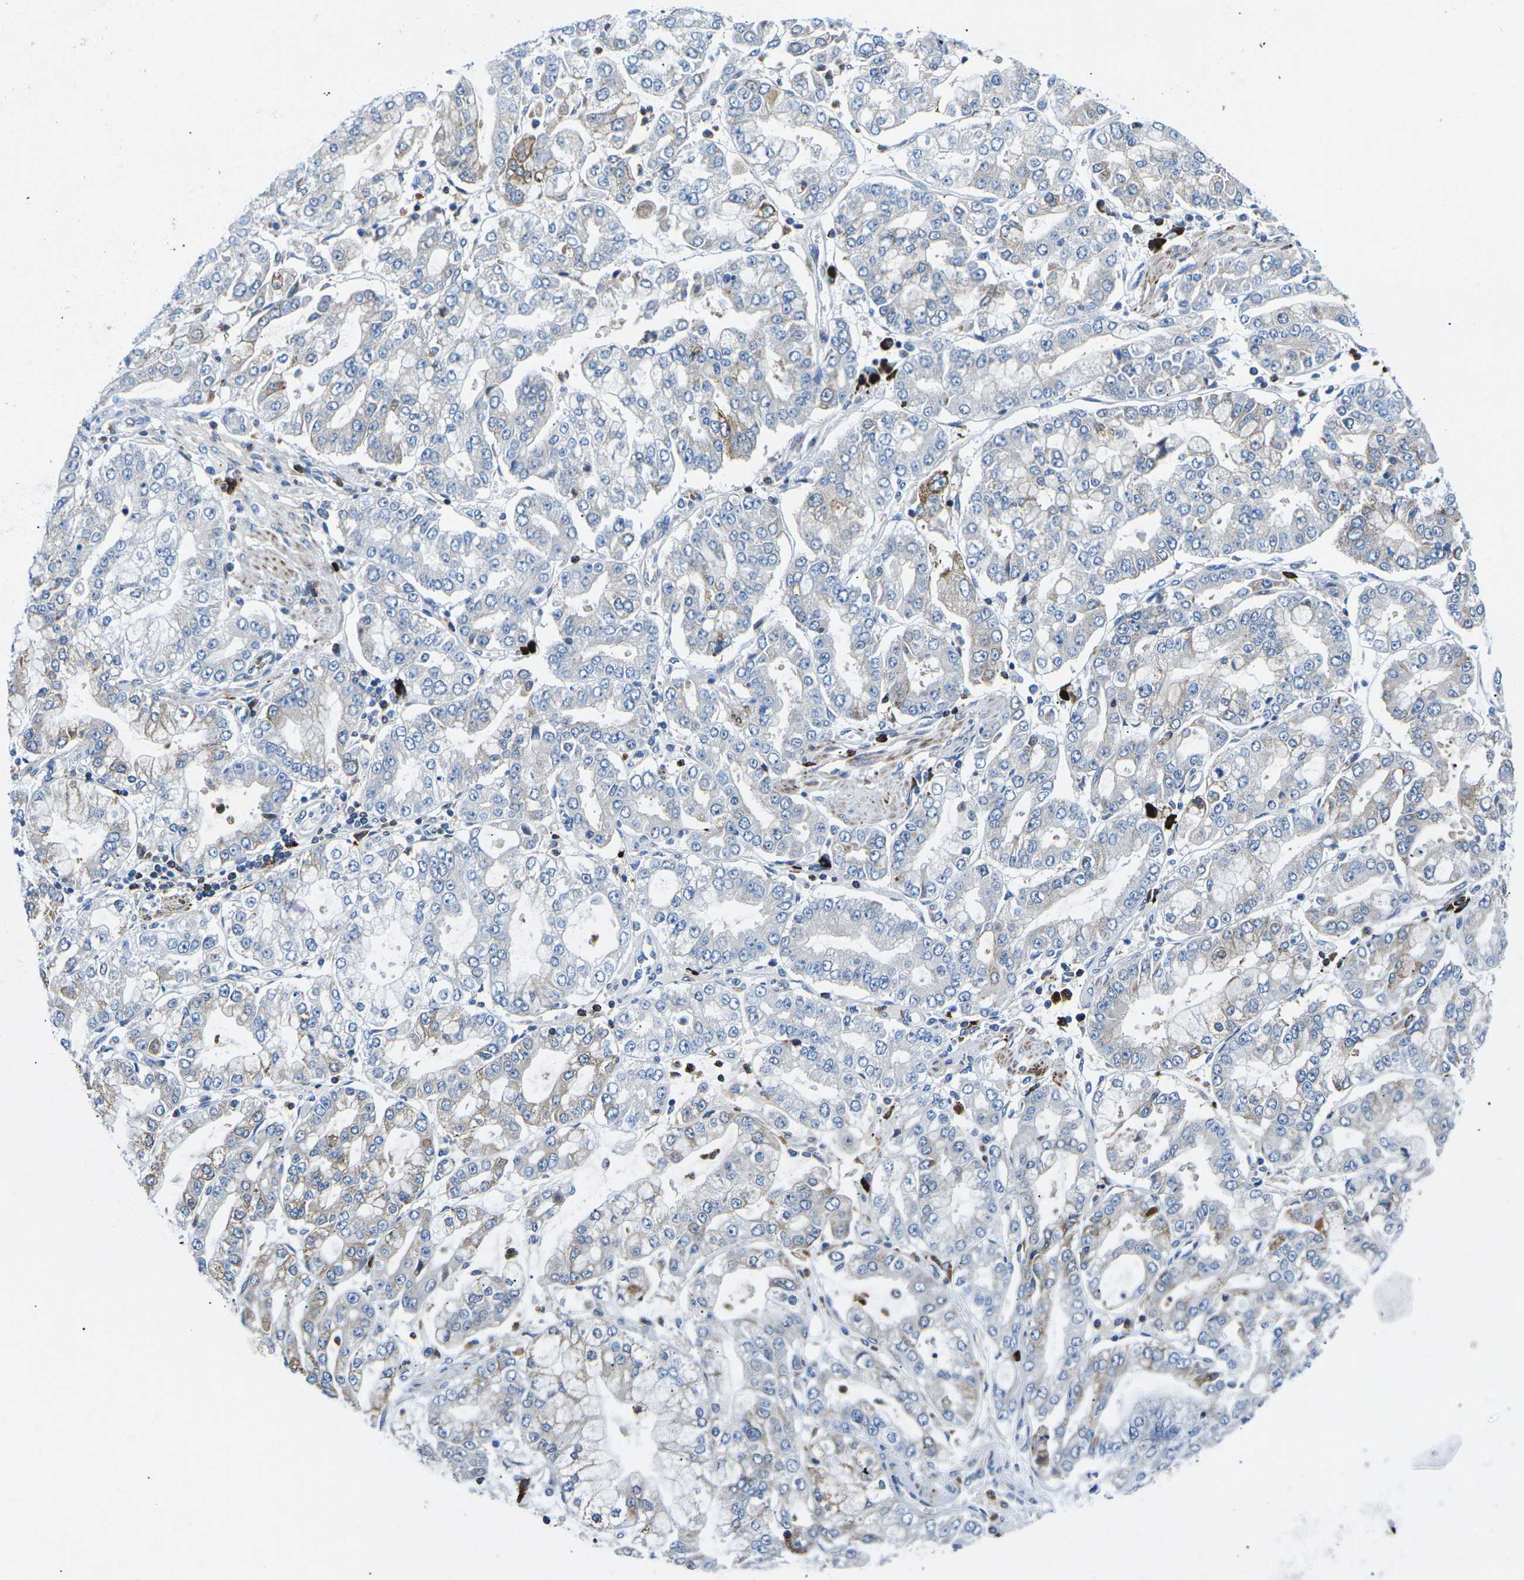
{"staining": {"intensity": "weak", "quantity": "<25%", "location": "cytoplasmic/membranous"}, "tissue": "stomach cancer", "cell_type": "Tumor cells", "image_type": "cancer", "snomed": [{"axis": "morphology", "description": "Adenocarcinoma, NOS"}, {"axis": "topography", "description": "Stomach"}], "caption": "A histopathology image of human adenocarcinoma (stomach) is negative for staining in tumor cells. Brightfield microscopy of immunohistochemistry (IHC) stained with DAB (3,3'-diaminobenzidine) (brown) and hematoxylin (blue), captured at high magnification.", "gene": "MC4R", "patient": {"sex": "male", "age": 76}}